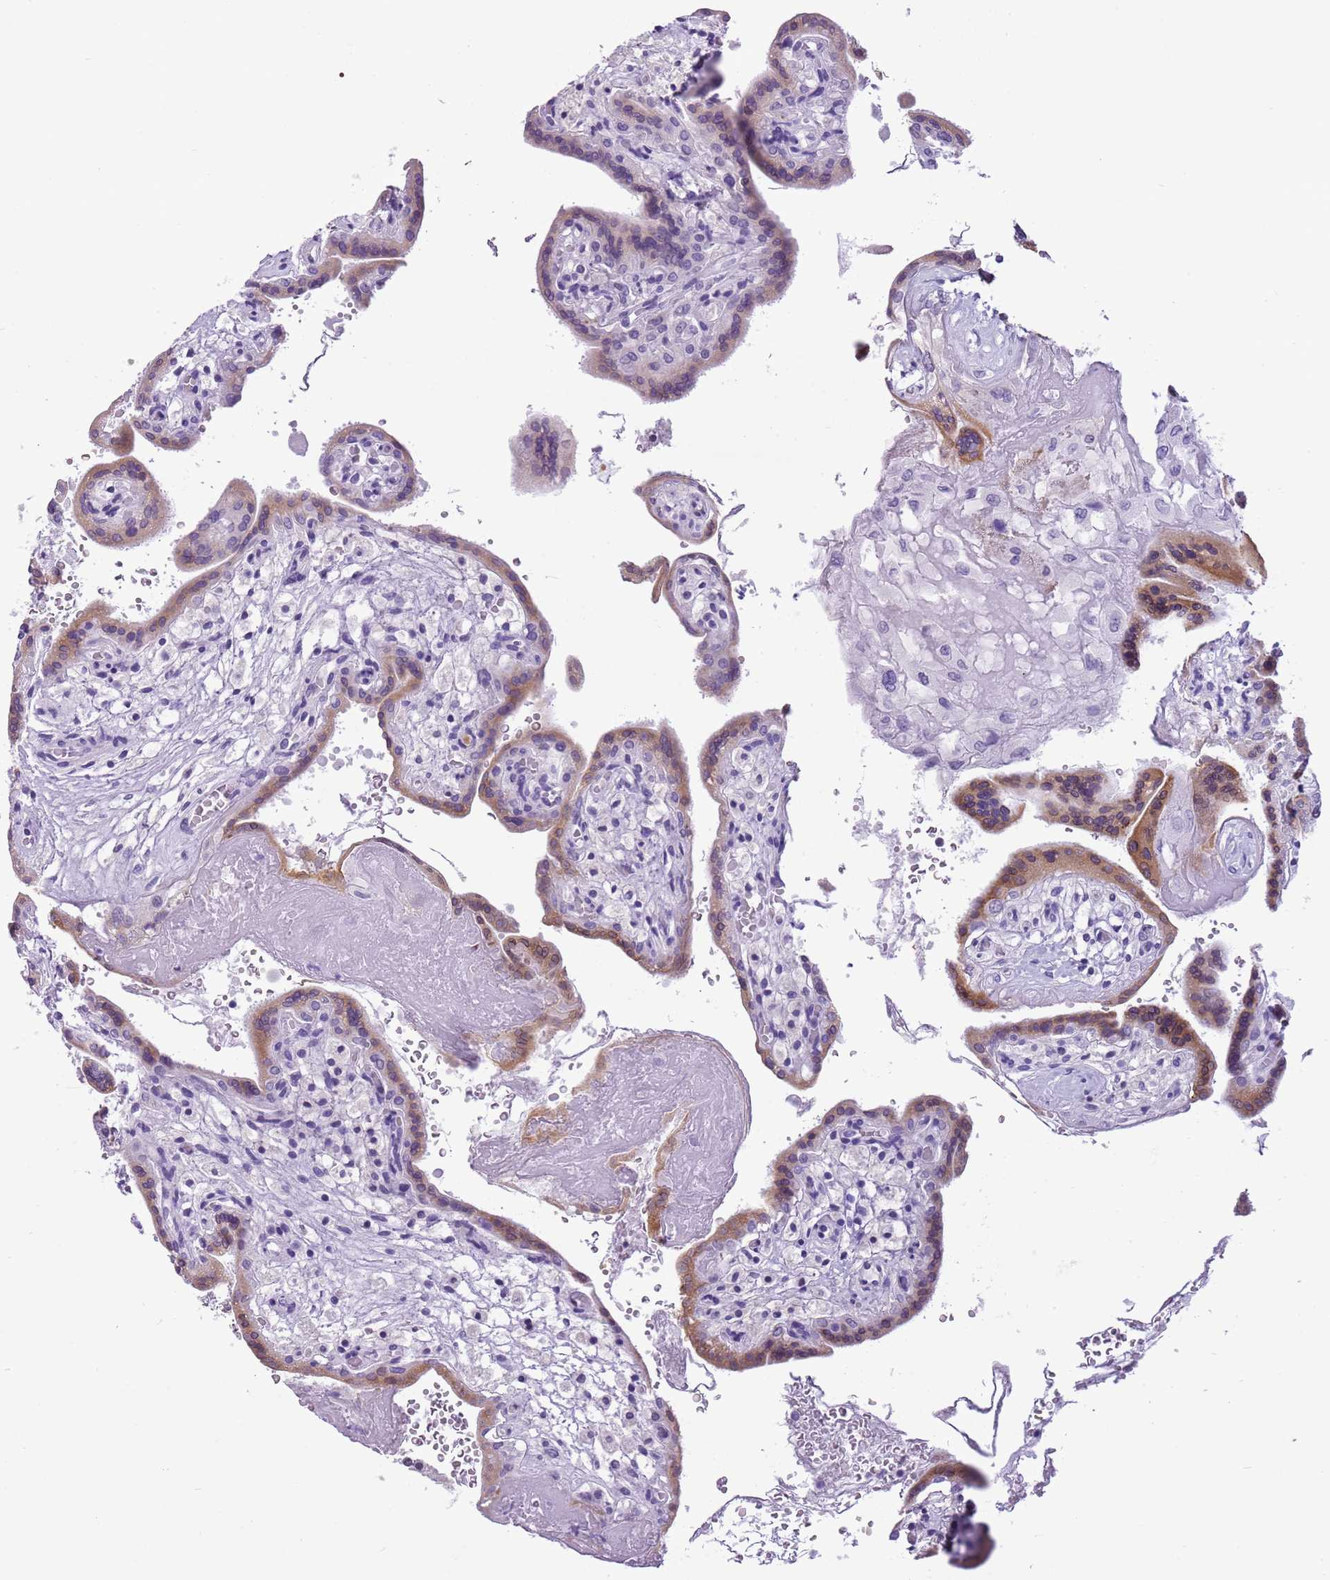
{"staining": {"intensity": "negative", "quantity": "none", "location": "none"}, "tissue": "placenta", "cell_type": "Decidual cells", "image_type": "normal", "snomed": [{"axis": "morphology", "description": "Normal tissue, NOS"}, {"axis": "topography", "description": "Placenta"}], "caption": "This is an IHC histopathology image of unremarkable placenta. There is no expression in decidual cells.", "gene": "FAM120C", "patient": {"sex": "female", "age": 37}}